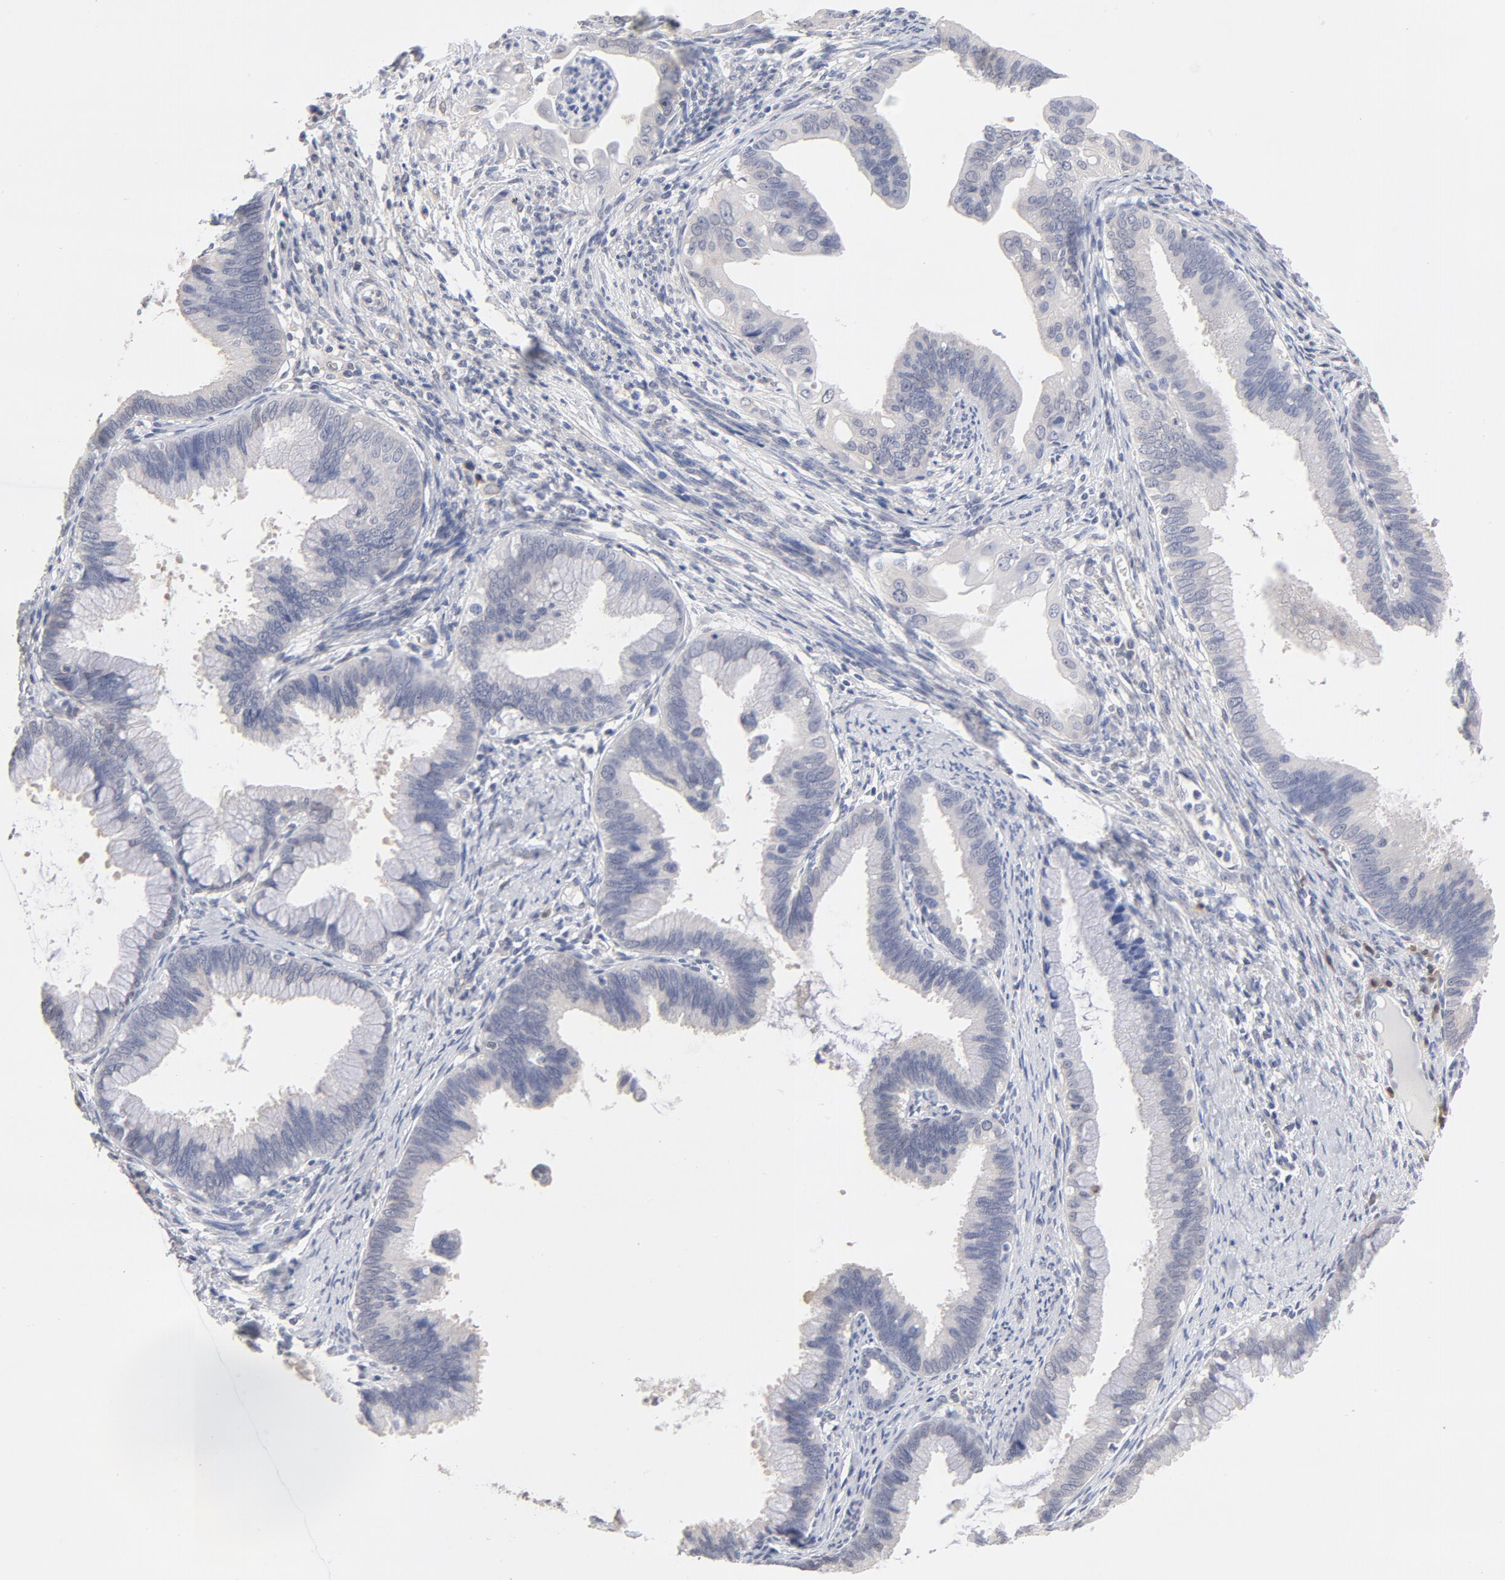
{"staining": {"intensity": "negative", "quantity": "none", "location": "none"}, "tissue": "cervical cancer", "cell_type": "Tumor cells", "image_type": "cancer", "snomed": [{"axis": "morphology", "description": "Adenocarcinoma, NOS"}, {"axis": "topography", "description": "Cervix"}], "caption": "DAB (3,3'-diaminobenzidine) immunohistochemical staining of adenocarcinoma (cervical) demonstrates no significant positivity in tumor cells.", "gene": "MIF", "patient": {"sex": "female", "age": 47}}